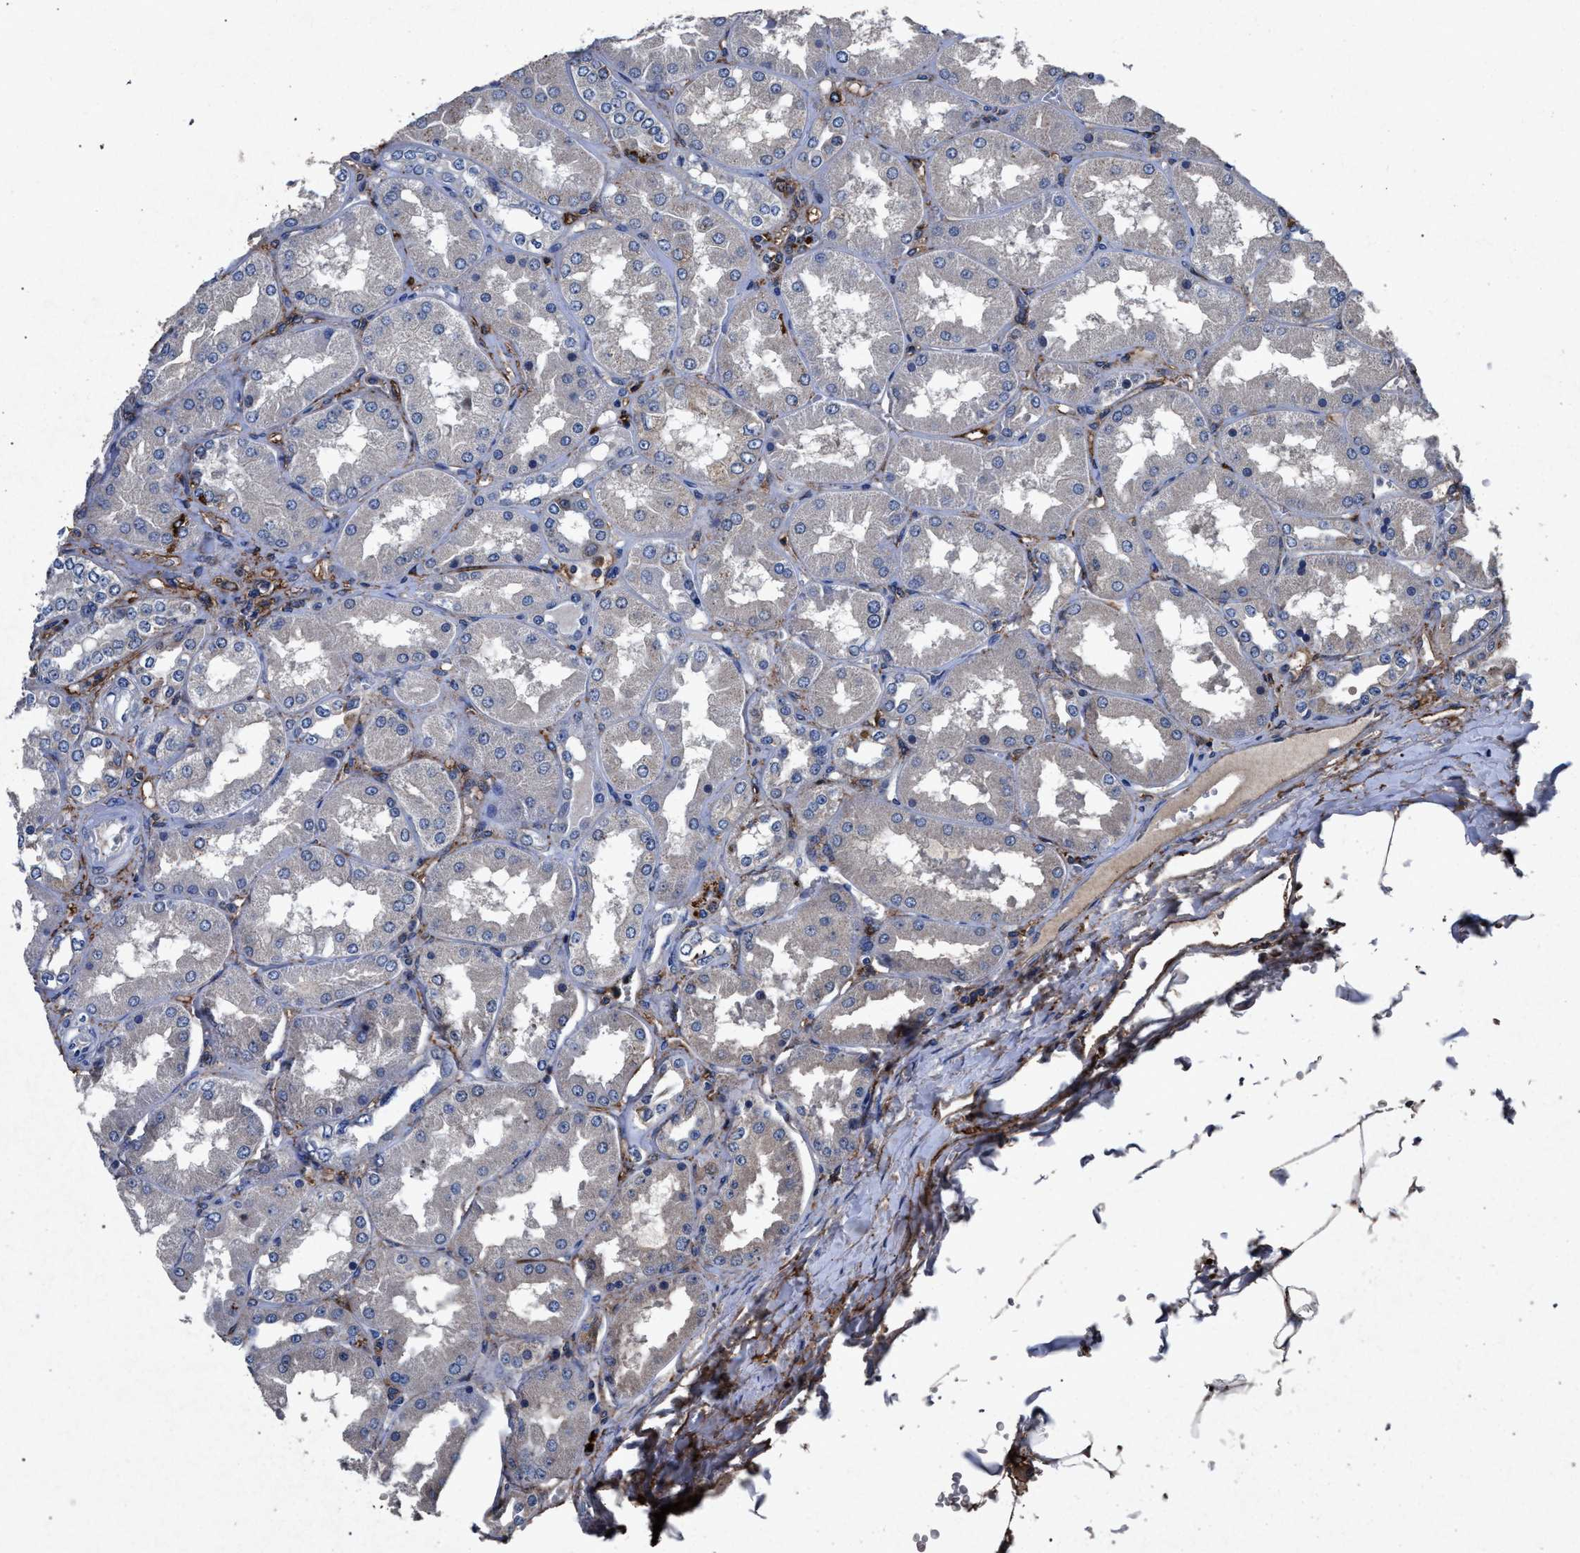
{"staining": {"intensity": "negative", "quantity": "none", "location": "none"}, "tissue": "kidney", "cell_type": "Cells in glomeruli", "image_type": "normal", "snomed": [{"axis": "morphology", "description": "Normal tissue, NOS"}, {"axis": "topography", "description": "Kidney"}], "caption": "High power microscopy histopathology image of an immunohistochemistry micrograph of unremarkable kidney, revealing no significant staining in cells in glomeruli.", "gene": "MARCKS", "patient": {"sex": "female", "age": 56}}